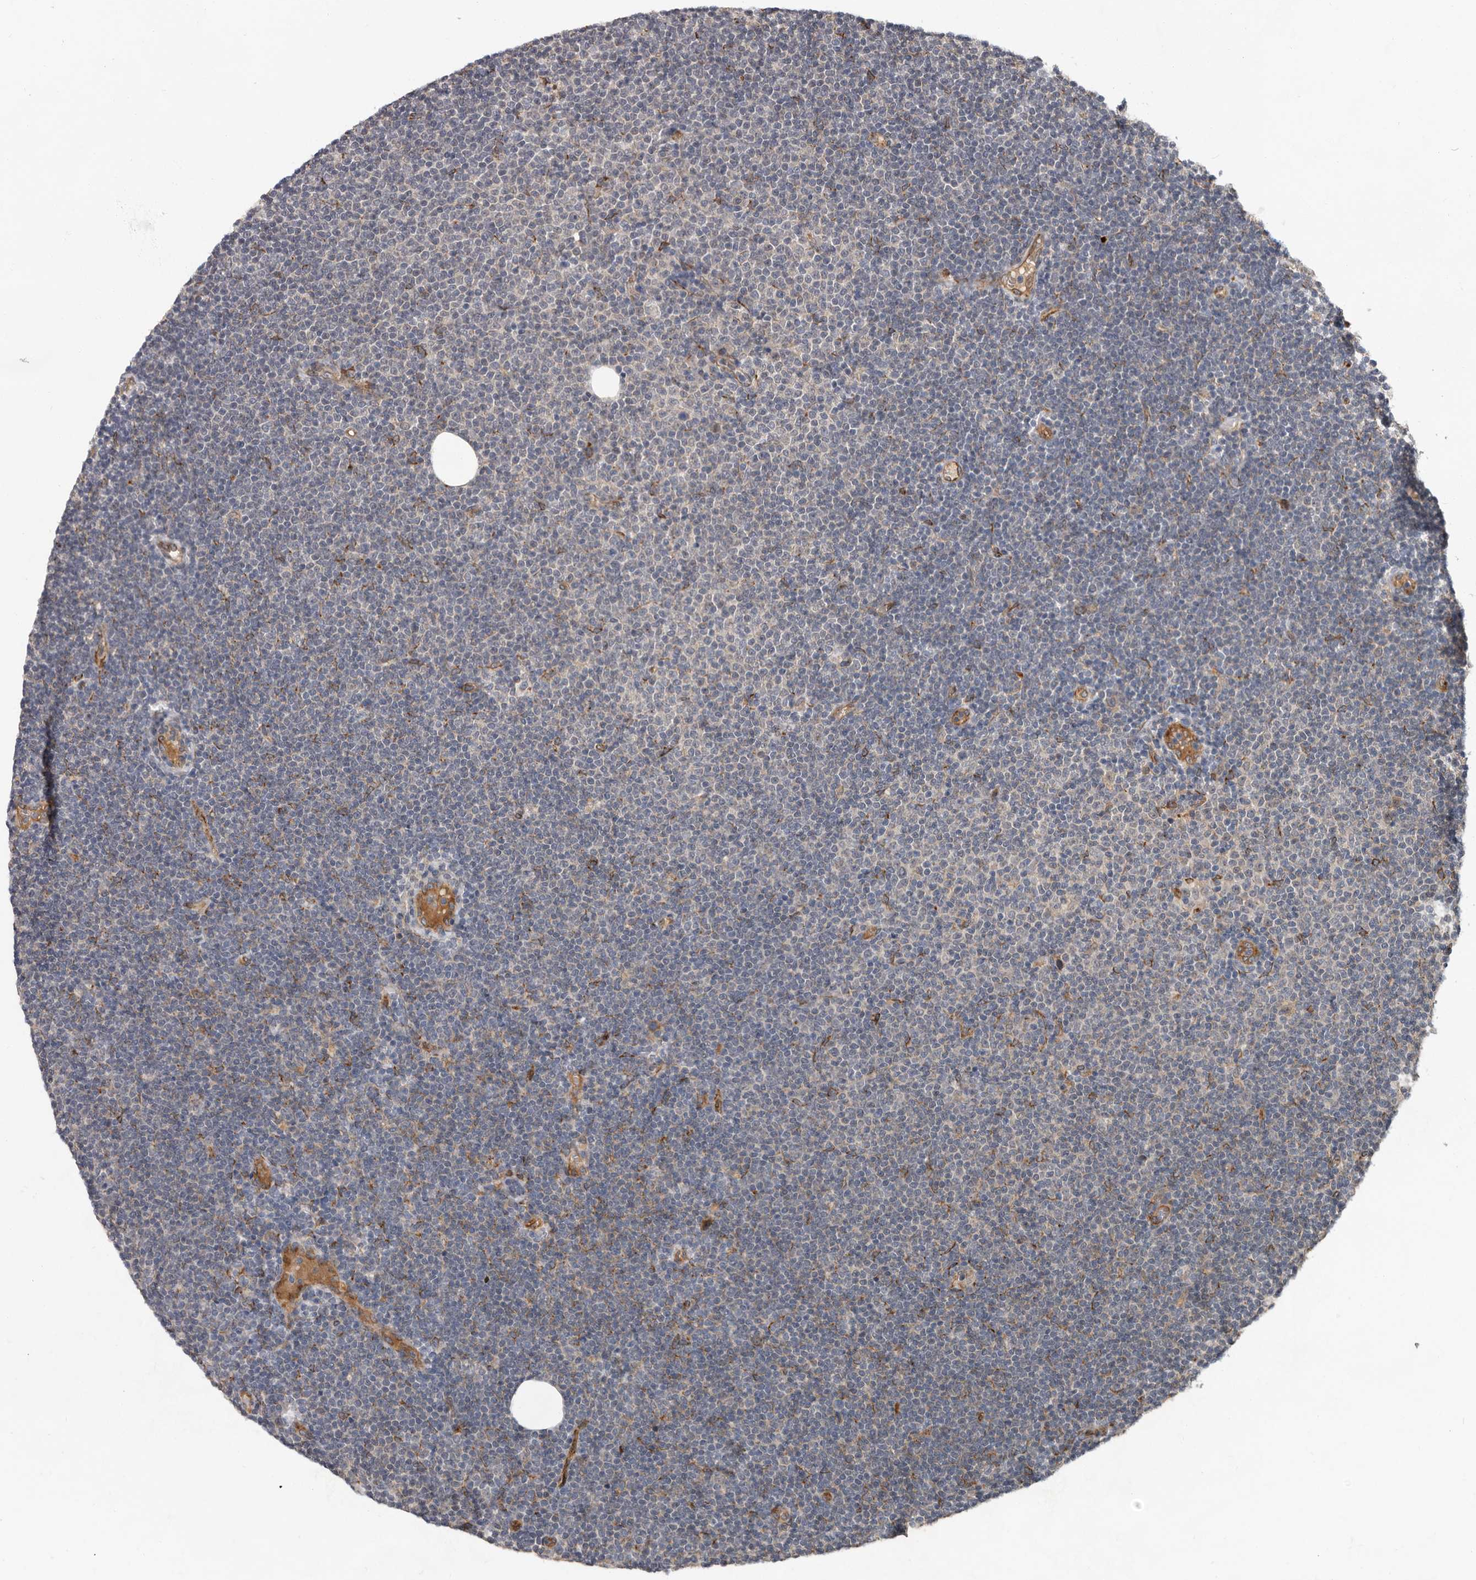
{"staining": {"intensity": "negative", "quantity": "none", "location": "none"}, "tissue": "lymphoma", "cell_type": "Tumor cells", "image_type": "cancer", "snomed": [{"axis": "morphology", "description": "Malignant lymphoma, non-Hodgkin's type, Low grade"}, {"axis": "topography", "description": "Lymph node"}], "caption": "Histopathology image shows no significant protein positivity in tumor cells of low-grade malignant lymphoma, non-Hodgkin's type.", "gene": "MTF1", "patient": {"sex": "female", "age": 53}}